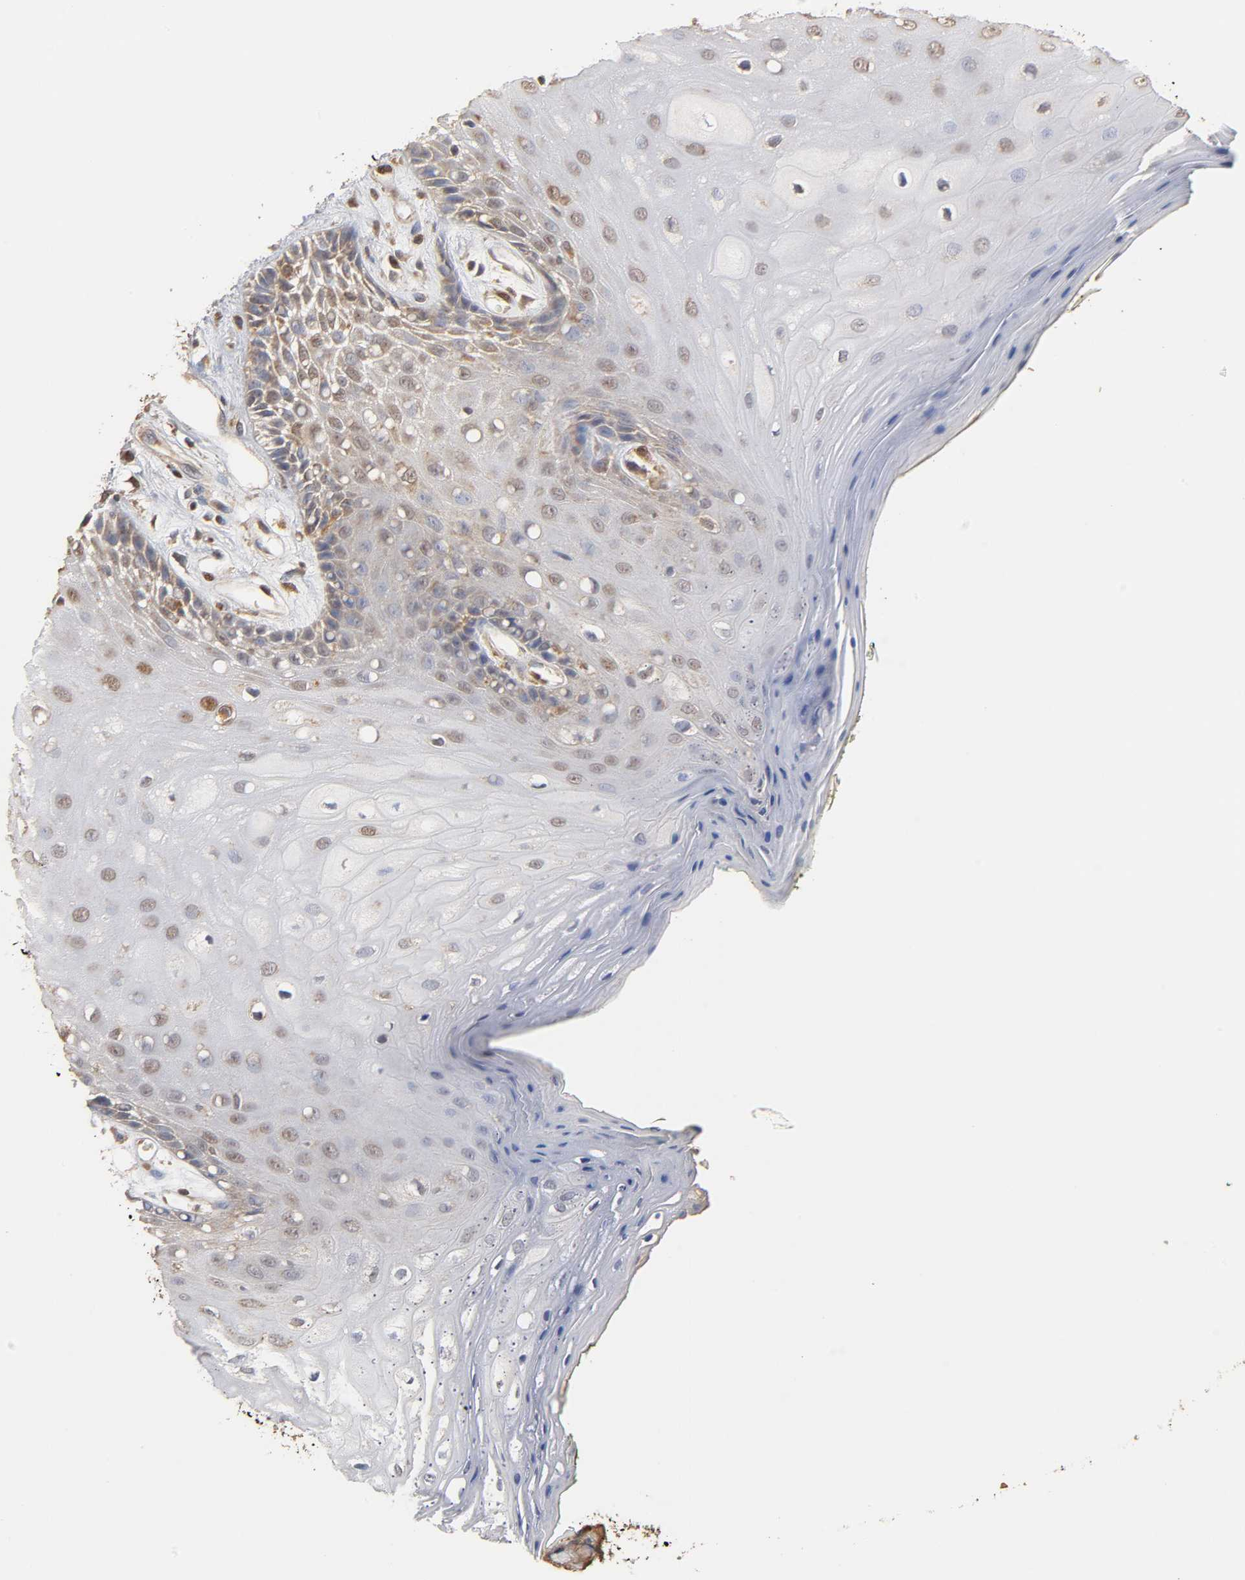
{"staining": {"intensity": "moderate", "quantity": "<25%", "location": "cytoplasmic/membranous"}, "tissue": "oral mucosa", "cell_type": "Squamous epithelial cells", "image_type": "normal", "snomed": [{"axis": "morphology", "description": "Normal tissue, NOS"}, {"axis": "morphology", "description": "Squamous cell carcinoma, NOS"}, {"axis": "topography", "description": "Skeletal muscle"}, {"axis": "topography", "description": "Oral tissue"}, {"axis": "topography", "description": "Head-Neck"}], "caption": "Immunohistochemistry (IHC) histopathology image of unremarkable oral mucosa: human oral mucosa stained using immunohistochemistry reveals low levels of moderate protein expression localized specifically in the cytoplasmic/membranous of squamous epithelial cells, appearing as a cytoplasmic/membranous brown color.", "gene": "PKN1", "patient": {"sex": "female", "age": 84}}